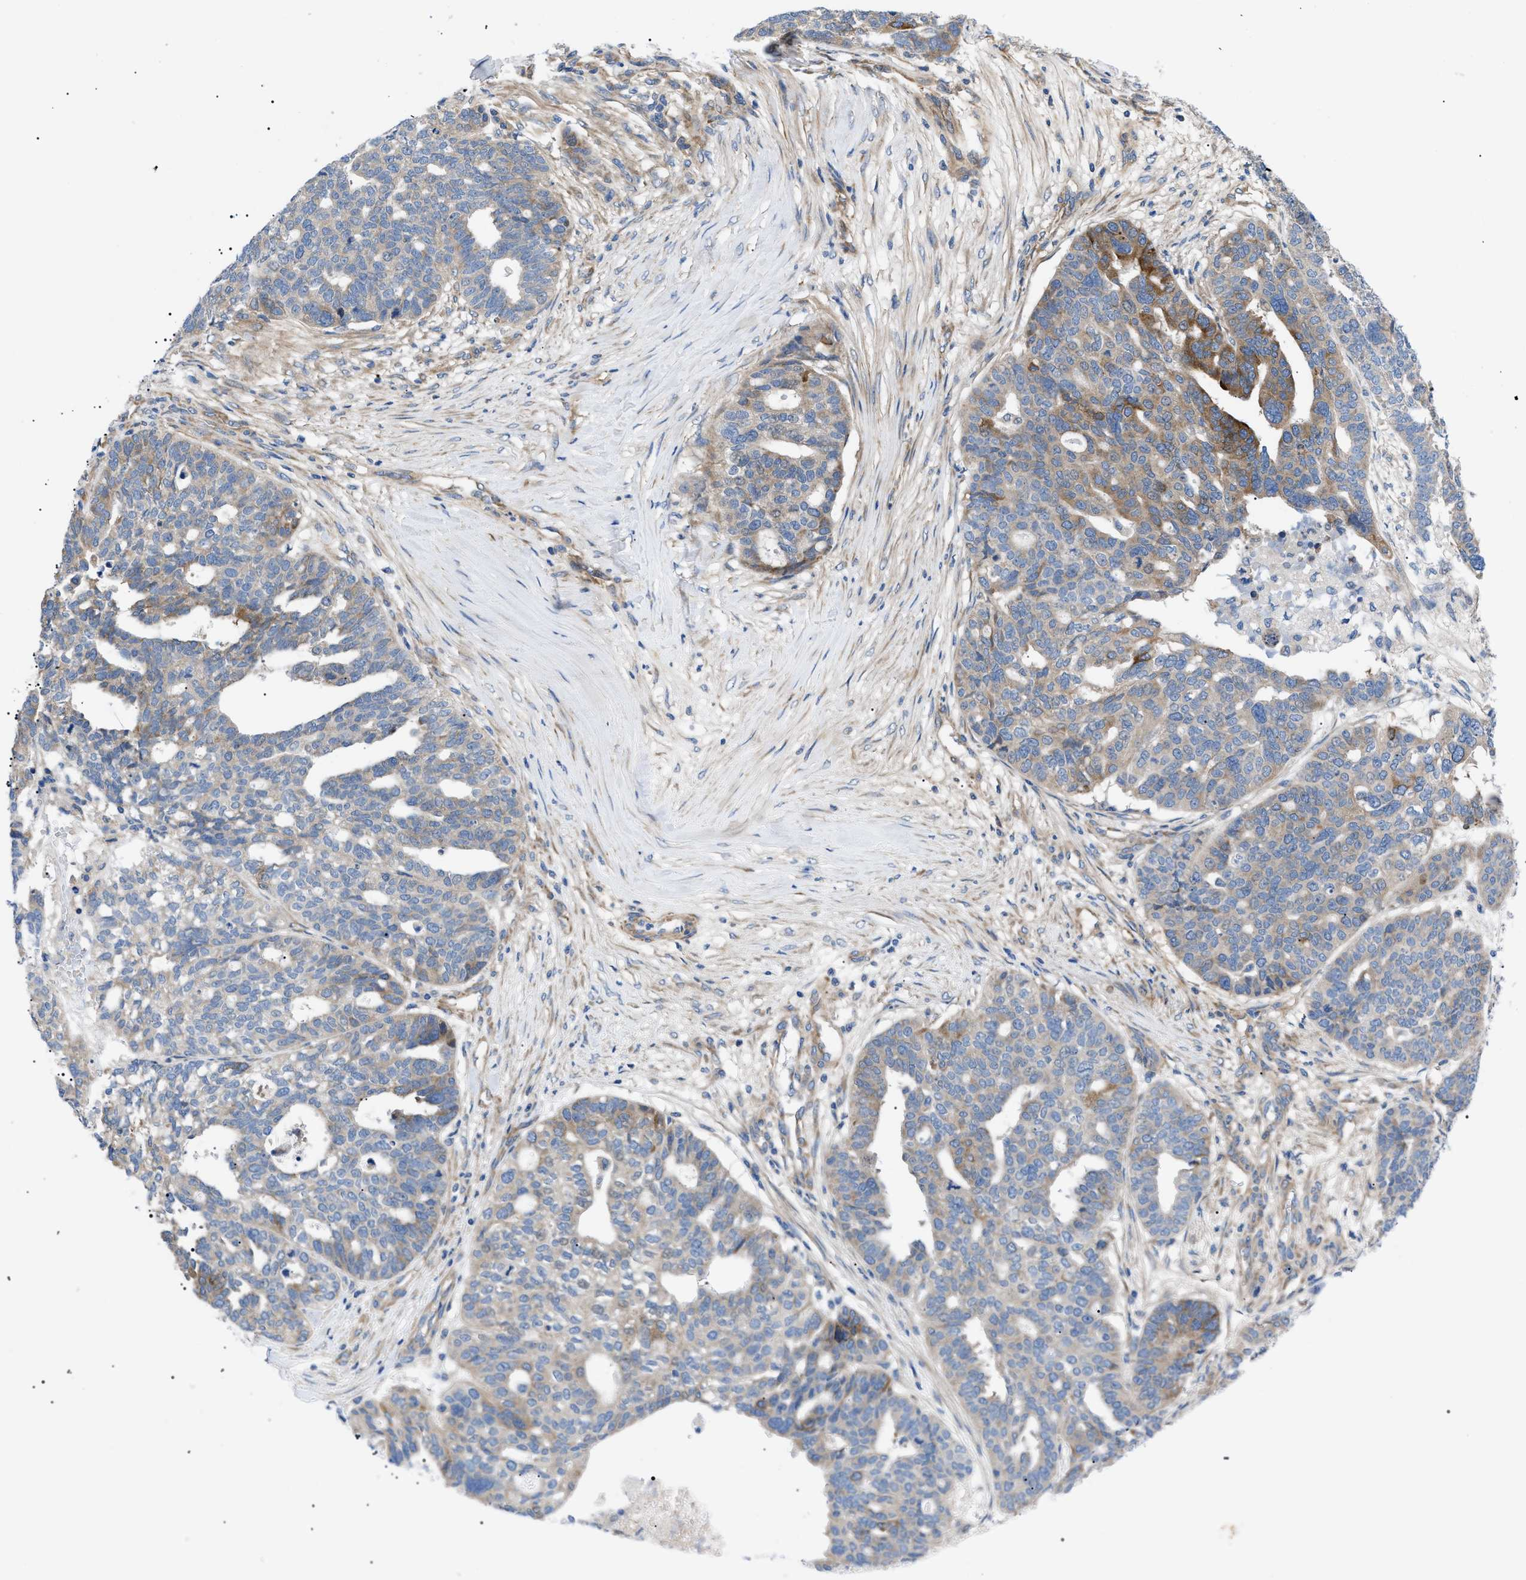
{"staining": {"intensity": "moderate", "quantity": "<25%", "location": "cytoplasmic/membranous"}, "tissue": "ovarian cancer", "cell_type": "Tumor cells", "image_type": "cancer", "snomed": [{"axis": "morphology", "description": "Cystadenocarcinoma, serous, NOS"}, {"axis": "topography", "description": "Ovary"}], "caption": "The immunohistochemical stain shows moderate cytoplasmic/membranous positivity in tumor cells of ovarian cancer (serous cystadenocarcinoma) tissue.", "gene": "HSPB8", "patient": {"sex": "female", "age": 59}}